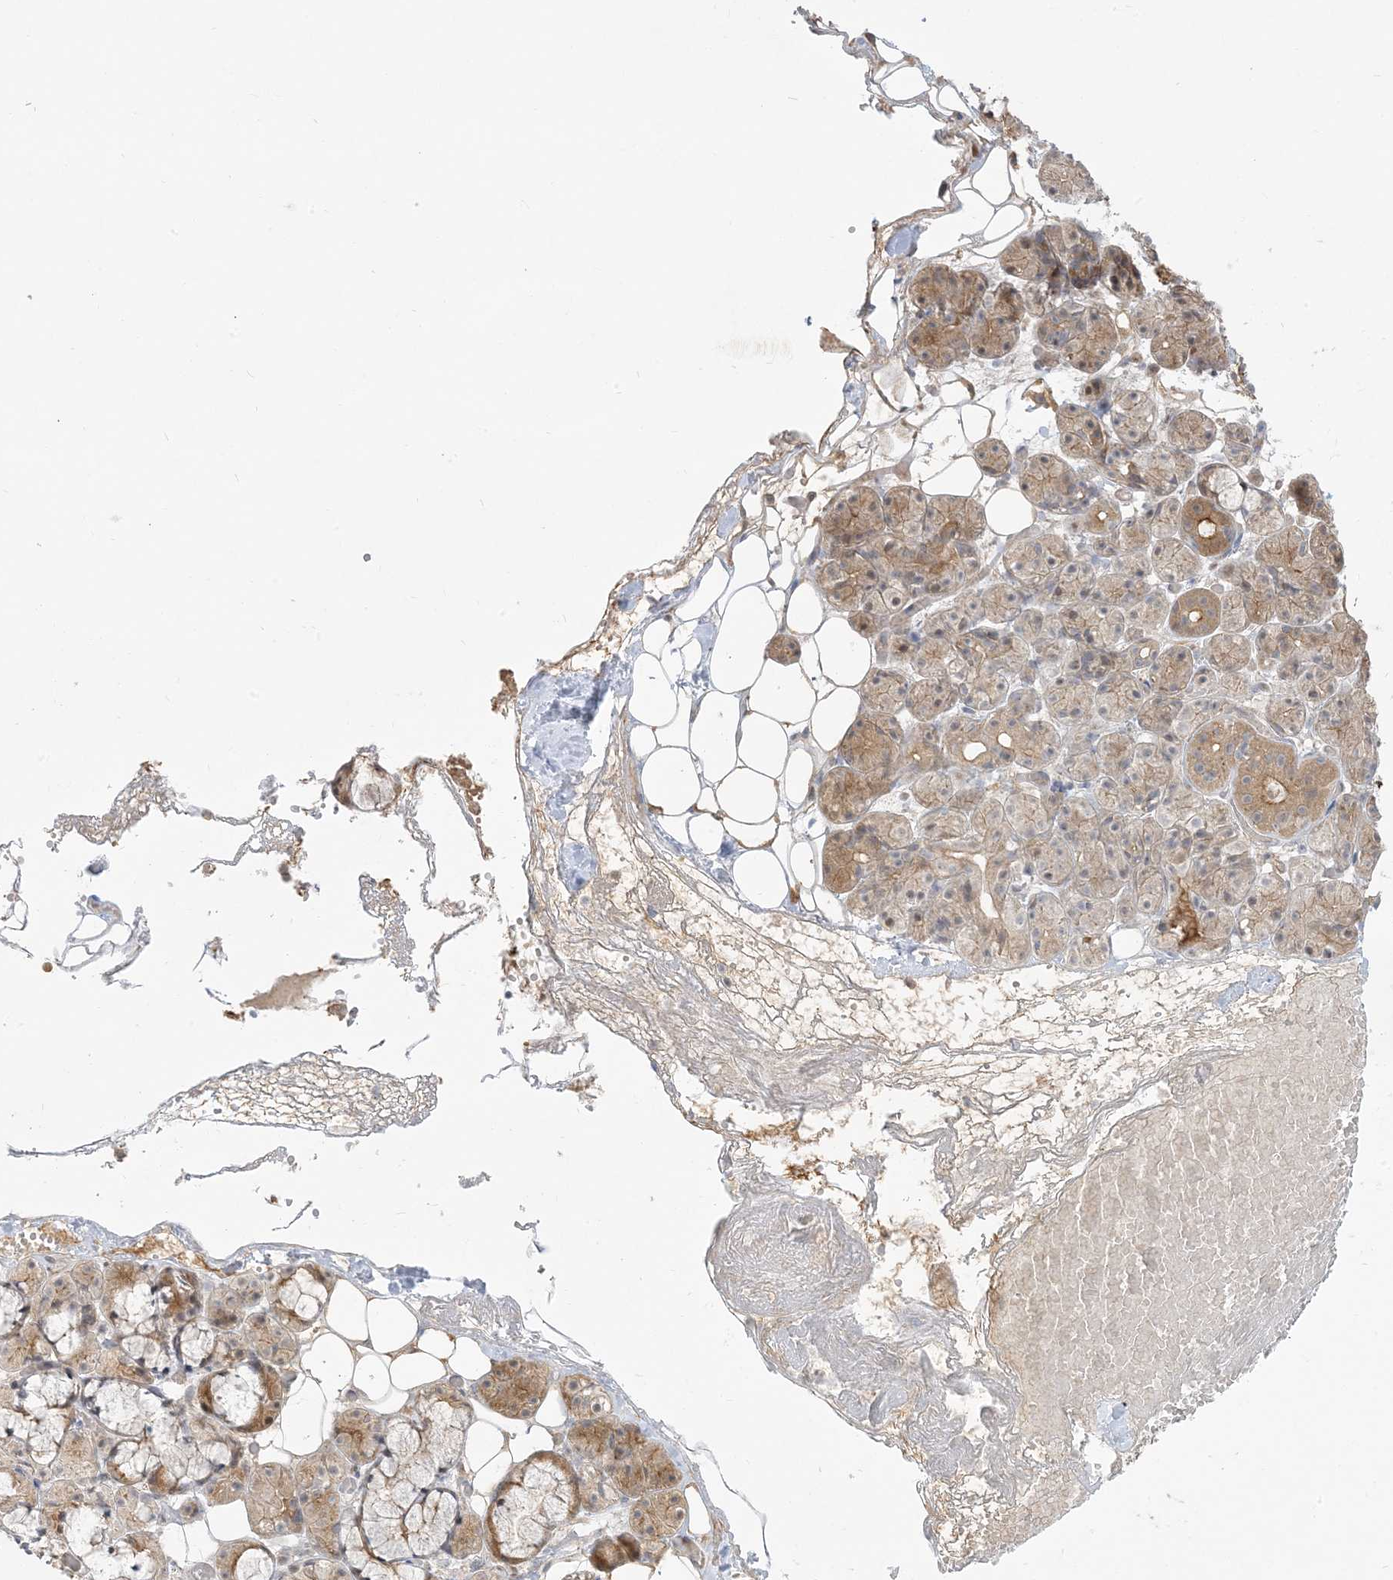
{"staining": {"intensity": "moderate", "quantity": "25%-75%", "location": "cytoplasmic/membranous"}, "tissue": "salivary gland", "cell_type": "Glandular cells", "image_type": "normal", "snomed": [{"axis": "morphology", "description": "Normal tissue, NOS"}, {"axis": "topography", "description": "Salivary gland"}], "caption": "Immunohistochemistry (DAB) staining of unremarkable salivary gland demonstrates moderate cytoplasmic/membranous protein expression in about 25%-75% of glandular cells.", "gene": "PRRT3", "patient": {"sex": "male", "age": 63}}